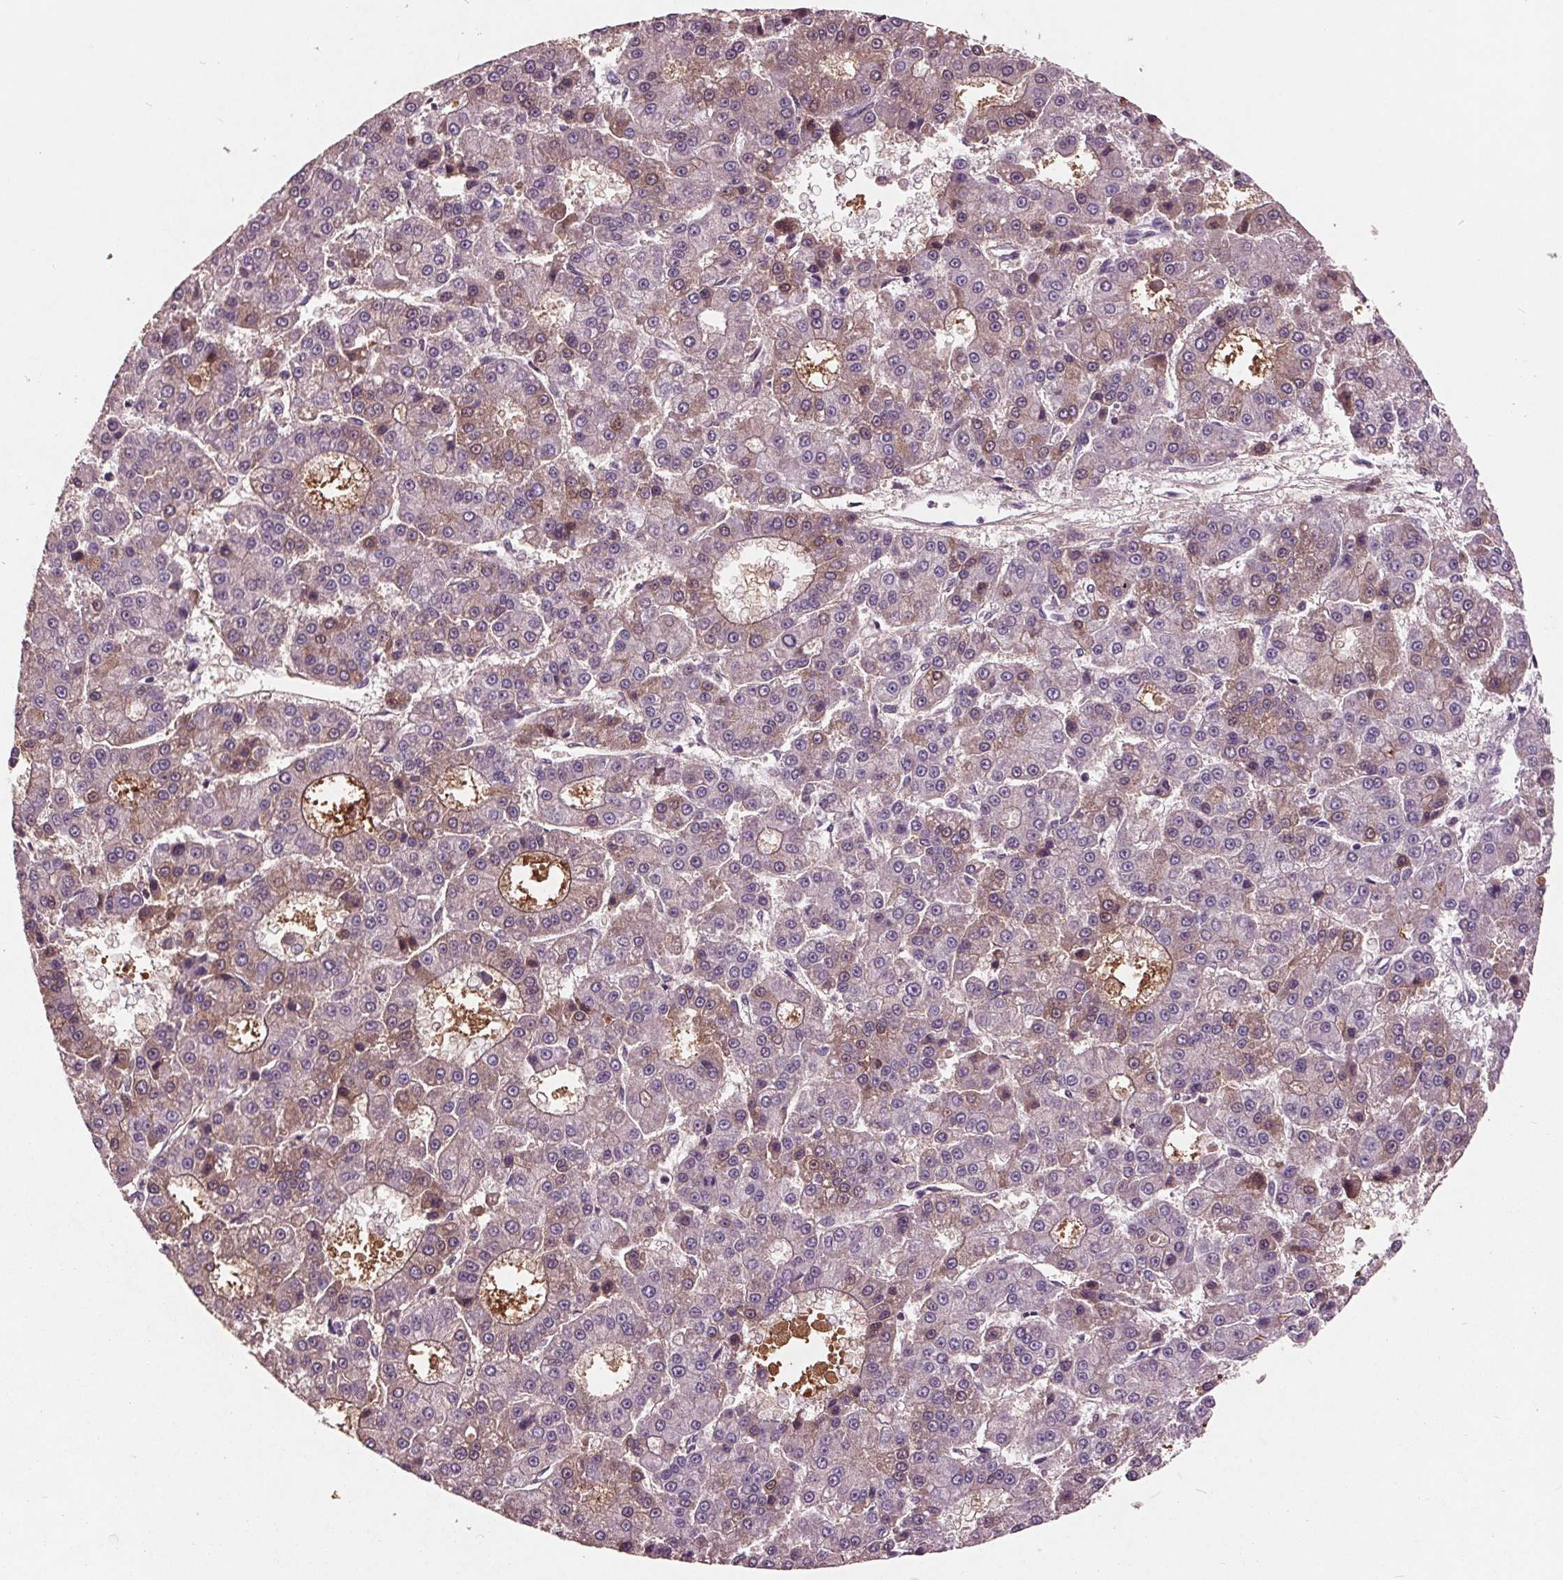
{"staining": {"intensity": "moderate", "quantity": "<25%", "location": "cytoplasmic/membranous"}, "tissue": "liver cancer", "cell_type": "Tumor cells", "image_type": "cancer", "snomed": [{"axis": "morphology", "description": "Carcinoma, Hepatocellular, NOS"}, {"axis": "topography", "description": "Liver"}], "caption": "This histopathology image demonstrates liver hepatocellular carcinoma stained with immunohistochemistry to label a protein in brown. The cytoplasmic/membranous of tumor cells show moderate positivity for the protein. Nuclei are counter-stained blue.", "gene": "C6", "patient": {"sex": "male", "age": 70}}